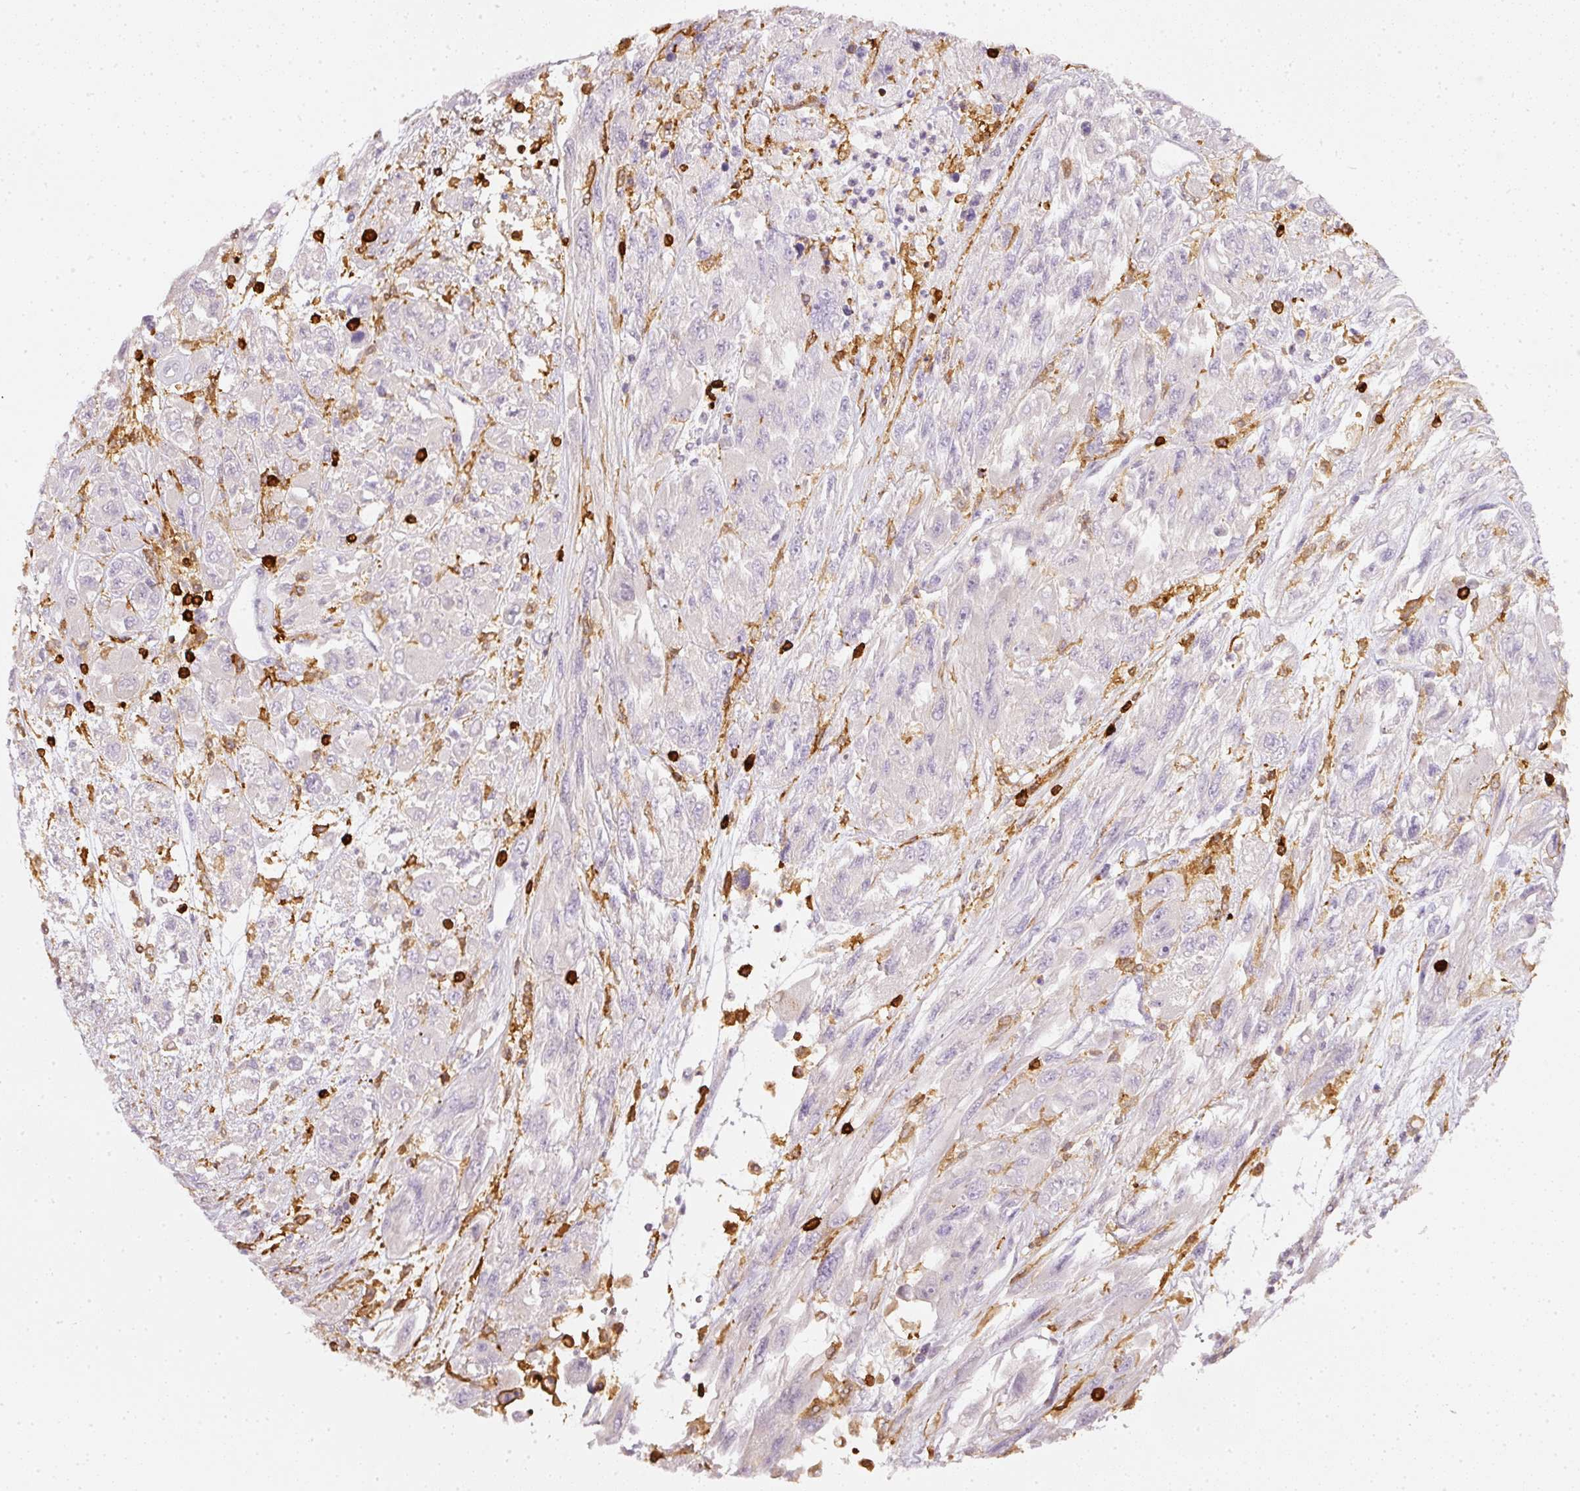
{"staining": {"intensity": "negative", "quantity": "none", "location": "none"}, "tissue": "melanoma", "cell_type": "Tumor cells", "image_type": "cancer", "snomed": [{"axis": "morphology", "description": "Malignant melanoma, NOS"}, {"axis": "topography", "description": "Skin"}], "caption": "Immunohistochemical staining of melanoma displays no significant staining in tumor cells. (DAB IHC visualized using brightfield microscopy, high magnification).", "gene": "EVL", "patient": {"sex": "female", "age": 91}}